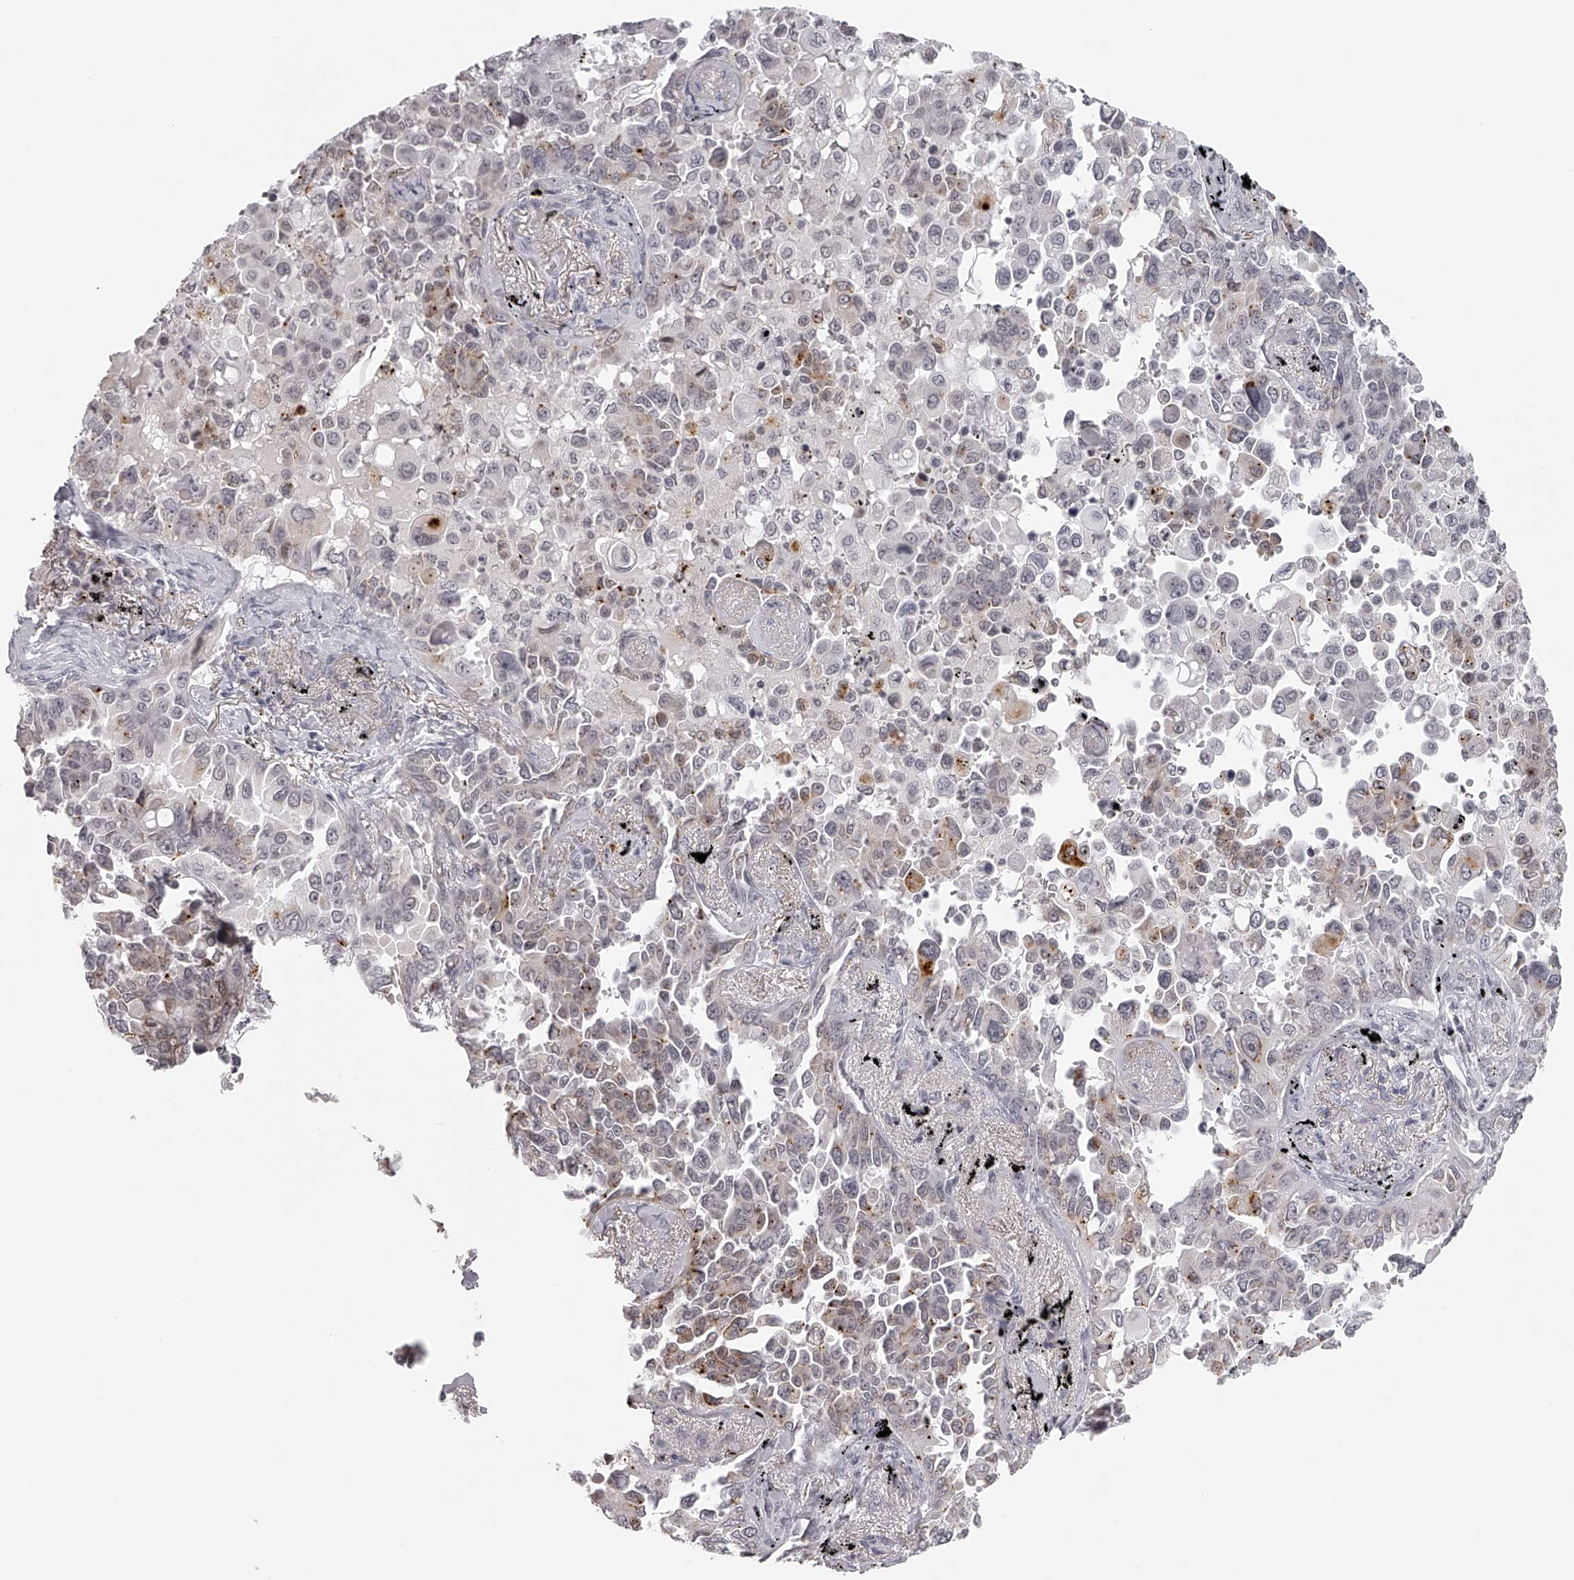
{"staining": {"intensity": "weak", "quantity": "<25%", "location": "cytoplasmic/membranous"}, "tissue": "lung cancer", "cell_type": "Tumor cells", "image_type": "cancer", "snomed": [{"axis": "morphology", "description": "Adenocarcinoma, NOS"}, {"axis": "topography", "description": "Lung"}], "caption": "This is a photomicrograph of immunohistochemistry staining of adenocarcinoma (lung), which shows no staining in tumor cells.", "gene": "RNF220", "patient": {"sex": "female", "age": 67}}